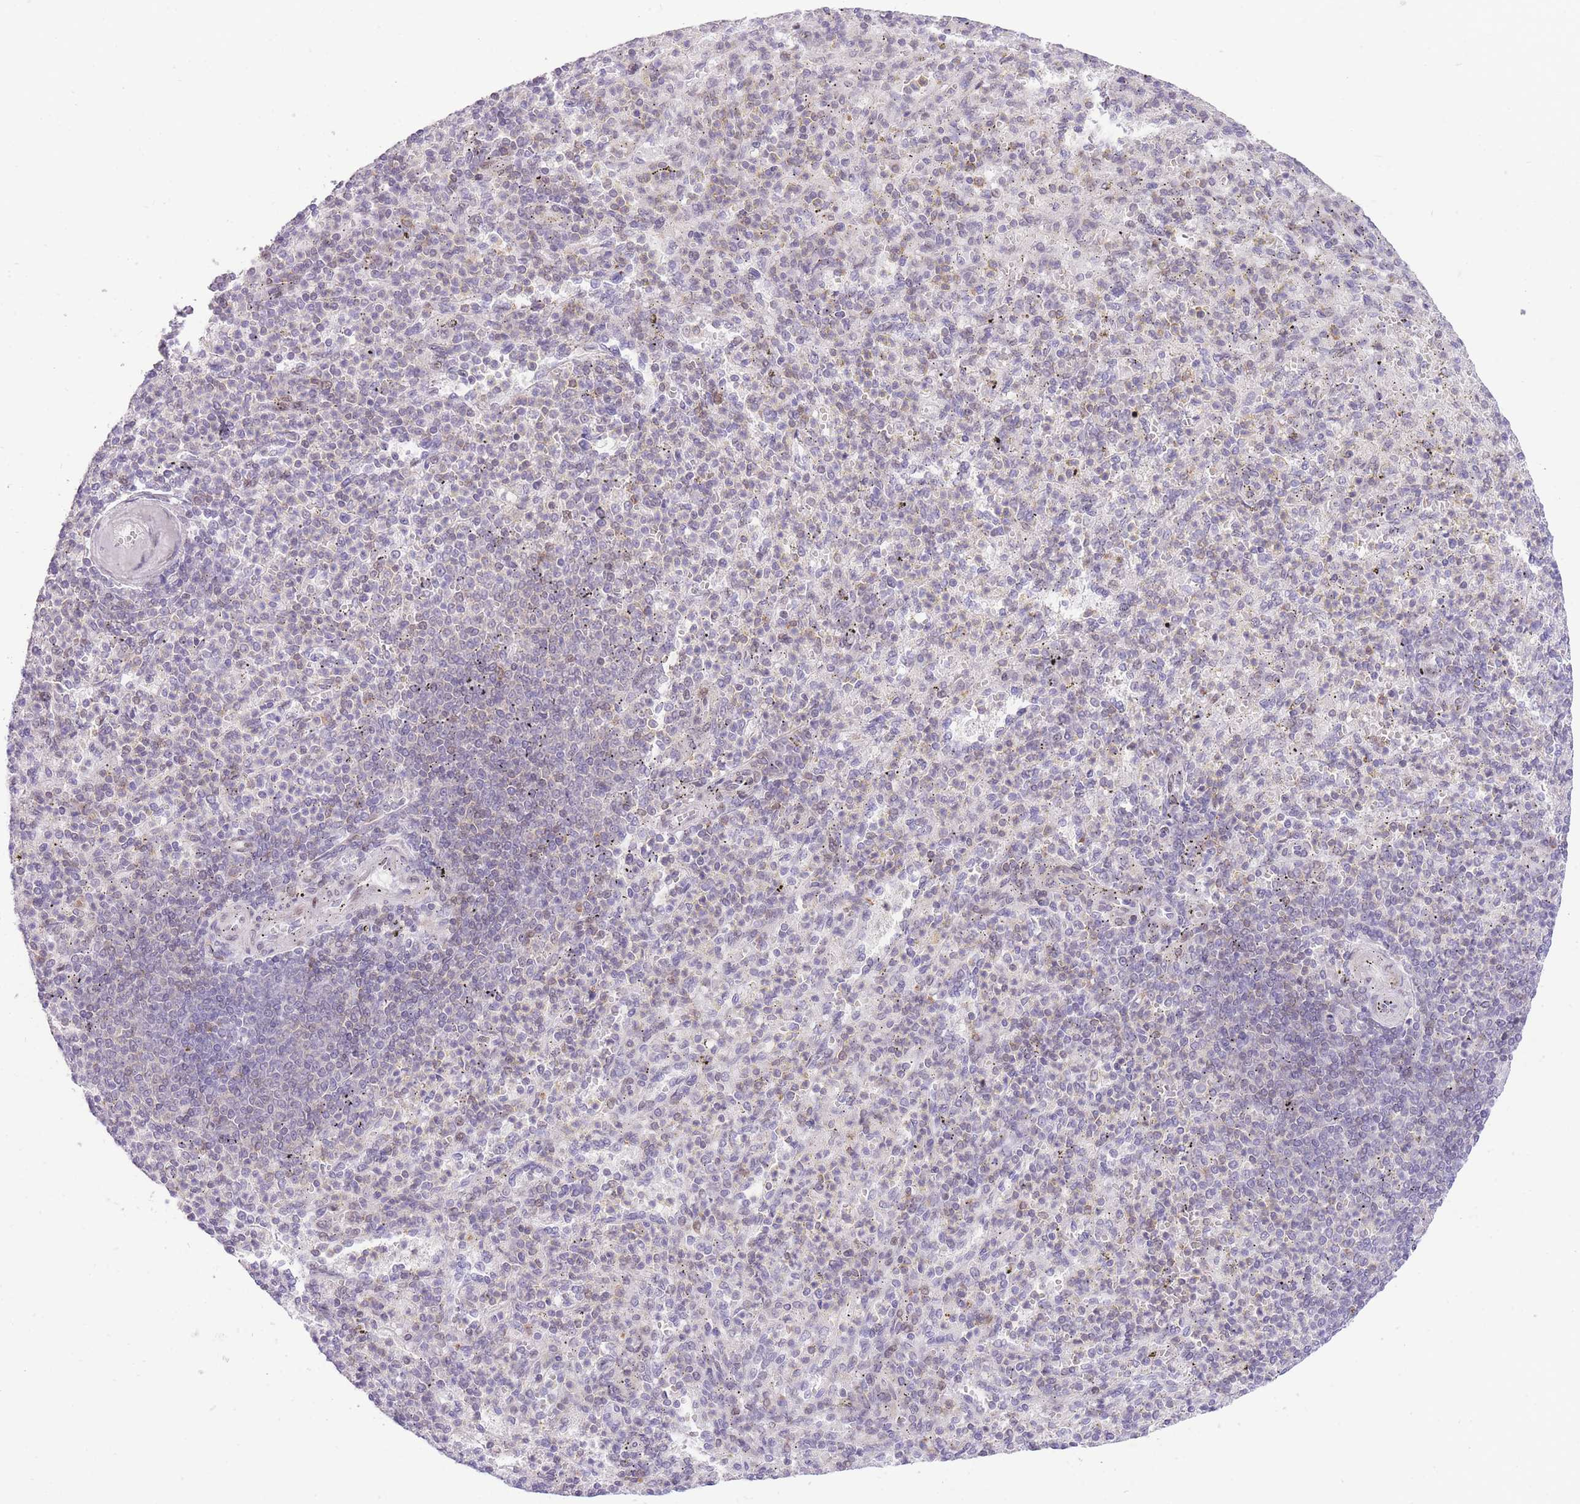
{"staining": {"intensity": "weak", "quantity": "25%-75%", "location": "nuclear"}, "tissue": "spleen", "cell_type": "Cells in red pulp", "image_type": "normal", "snomed": [{"axis": "morphology", "description": "Normal tissue, NOS"}, {"axis": "topography", "description": "Spleen"}], "caption": "DAB (3,3'-diaminobenzidine) immunohistochemical staining of normal human spleen exhibits weak nuclear protein expression in approximately 25%-75% of cells in red pulp.", "gene": "STK39", "patient": {"sex": "female", "age": 74}}